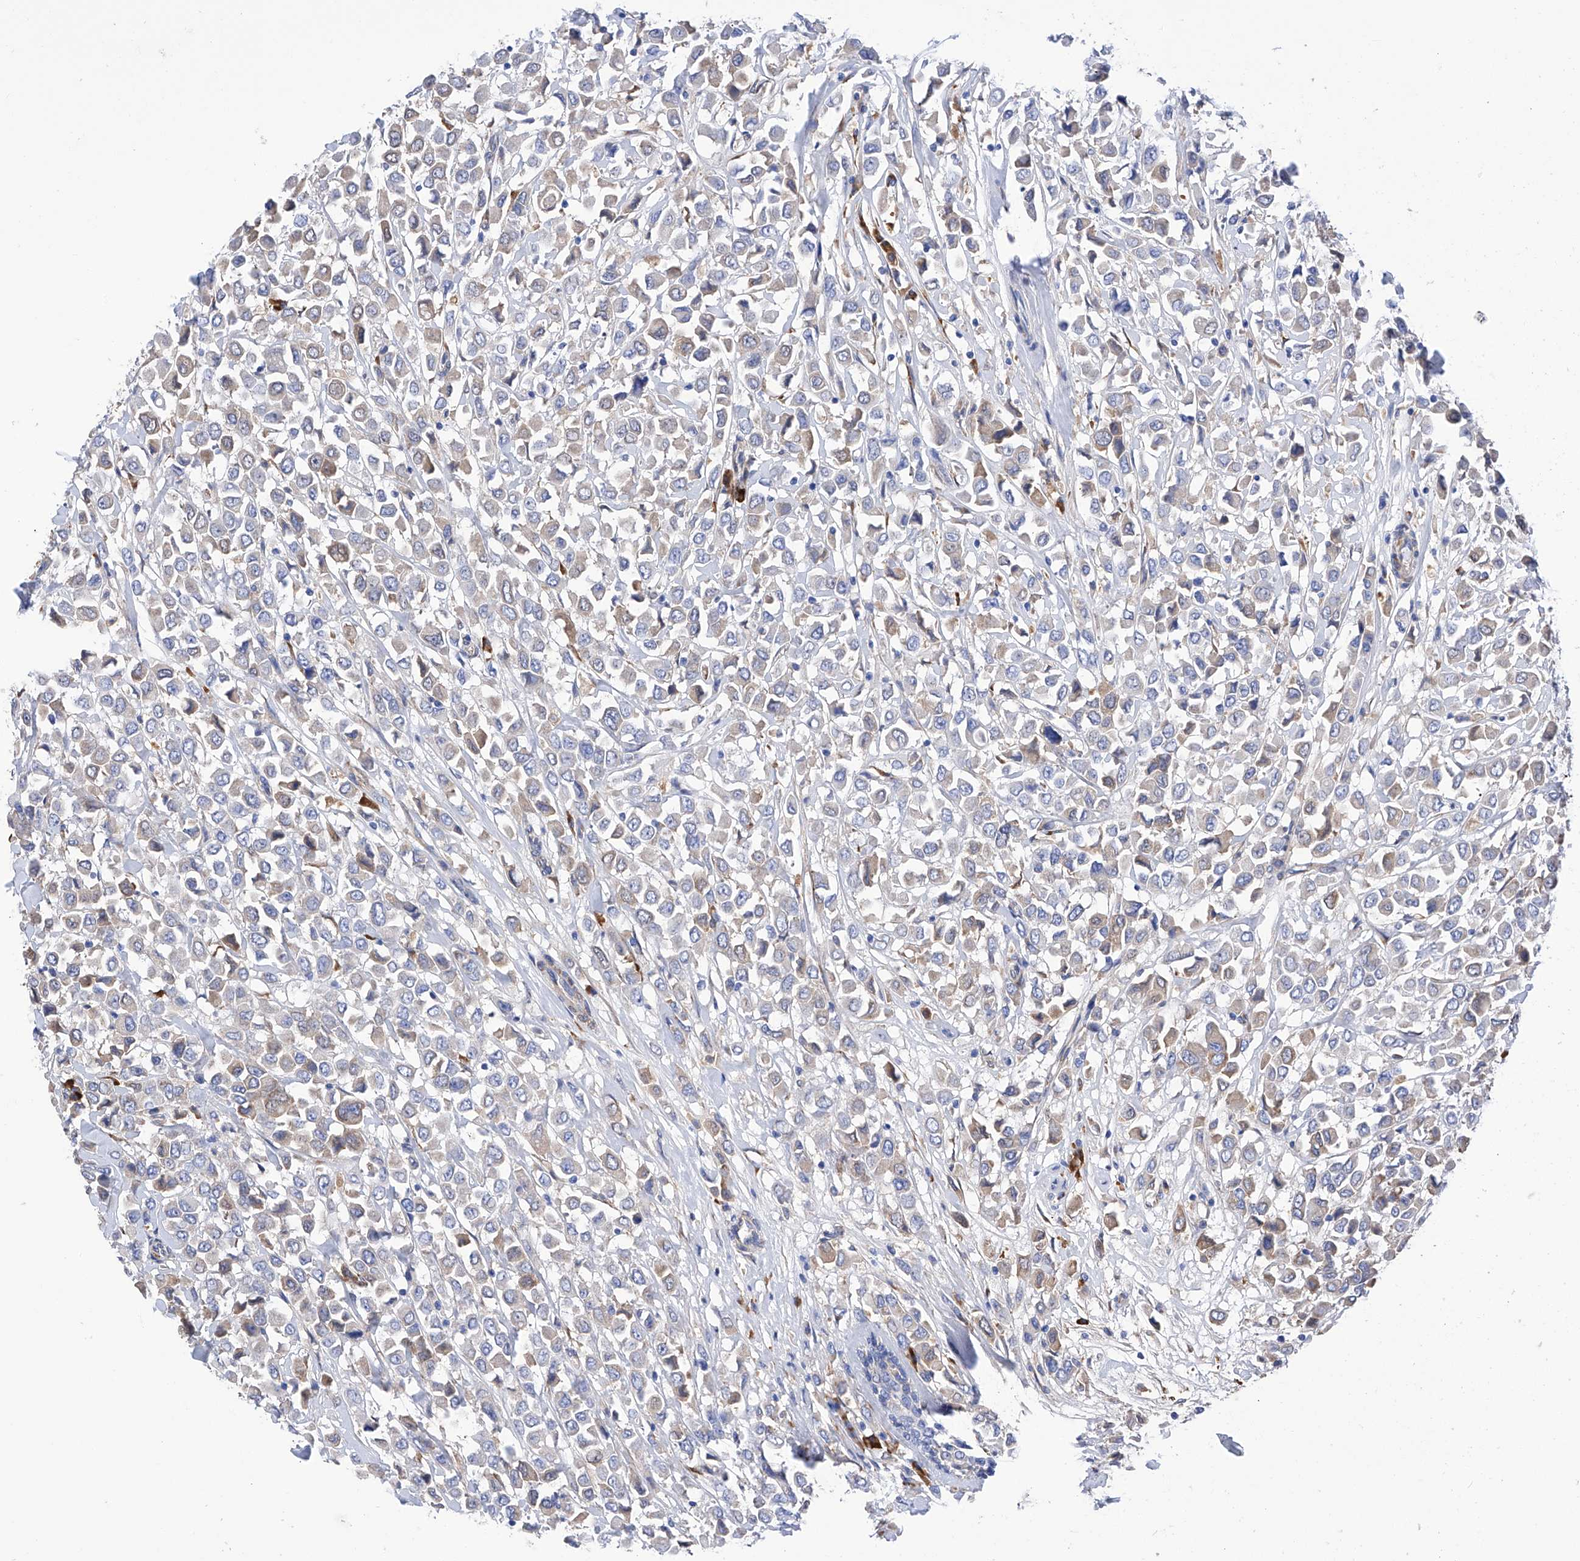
{"staining": {"intensity": "weak", "quantity": "25%-75%", "location": "cytoplasmic/membranous"}, "tissue": "breast cancer", "cell_type": "Tumor cells", "image_type": "cancer", "snomed": [{"axis": "morphology", "description": "Duct carcinoma"}, {"axis": "topography", "description": "Breast"}], "caption": "Tumor cells exhibit weak cytoplasmic/membranous positivity in approximately 25%-75% of cells in breast cancer (infiltrating ductal carcinoma). (DAB (3,3'-diaminobenzidine) = brown stain, brightfield microscopy at high magnification).", "gene": "PDIA5", "patient": {"sex": "female", "age": 61}}